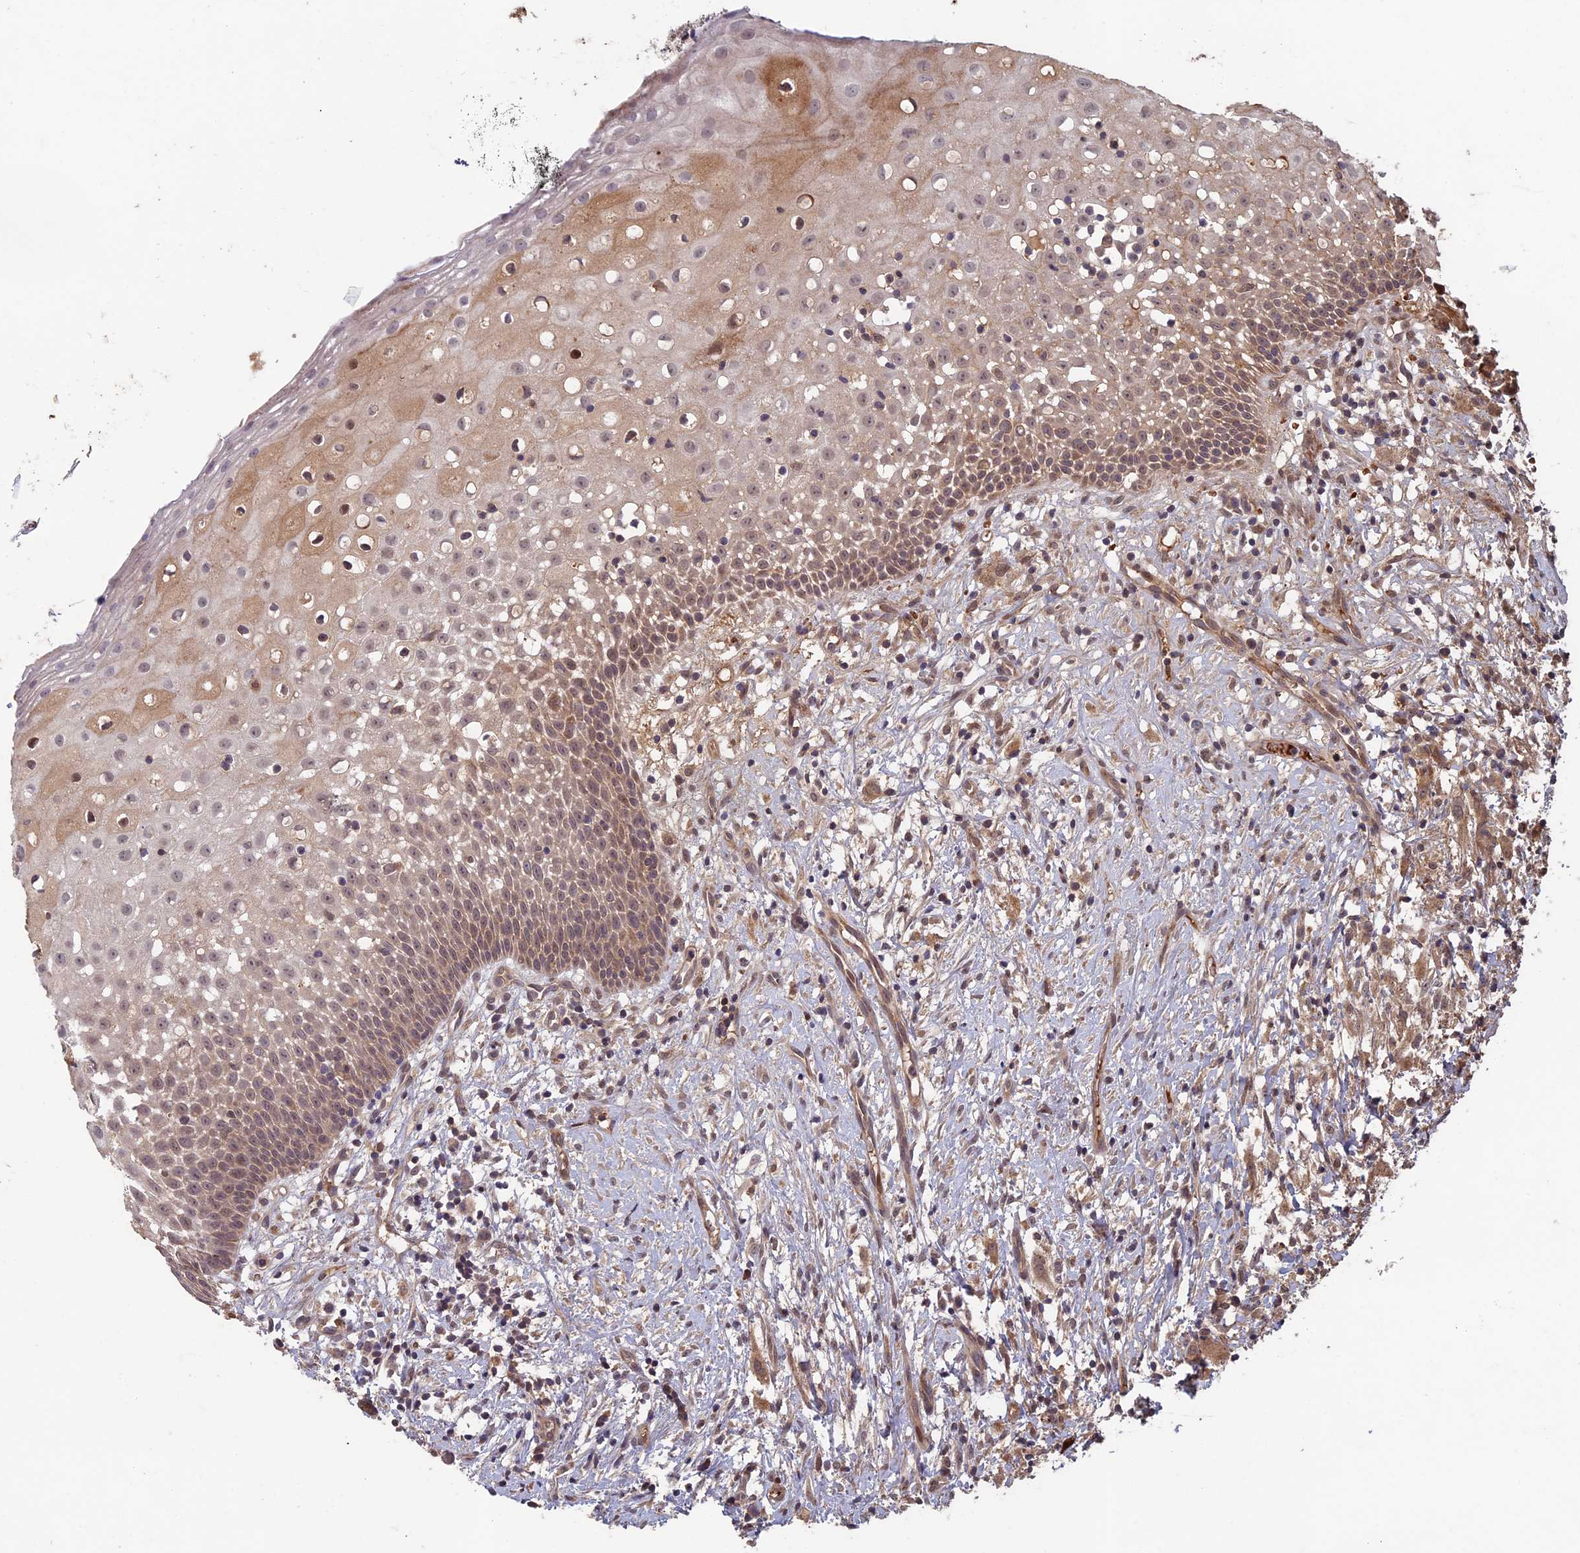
{"staining": {"intensity": "weak", "quantity": ">75%", "location": "cytoplasmic/membranous,nuclear"}, "tissue": "oral mucosa", "cell_type": "Squamous epithelial cells", "image_type": "normal", "snomed": [{"axis": "morphology", "description": "Normal tissue, NOS"}, {"axis": "topography", "description": "Oral tissue"}], "caption": "Immunohistochemistry (IHC) image of unremarkable oral mucosa stained for a protein (brown), which exhibits low levels of weak cytoplasmic/membranous,nuclear expression in approximately >75% of squamous epithelial cells.", "gene": "RCCD1", "patient": {"sex": "female", "age": 69}}